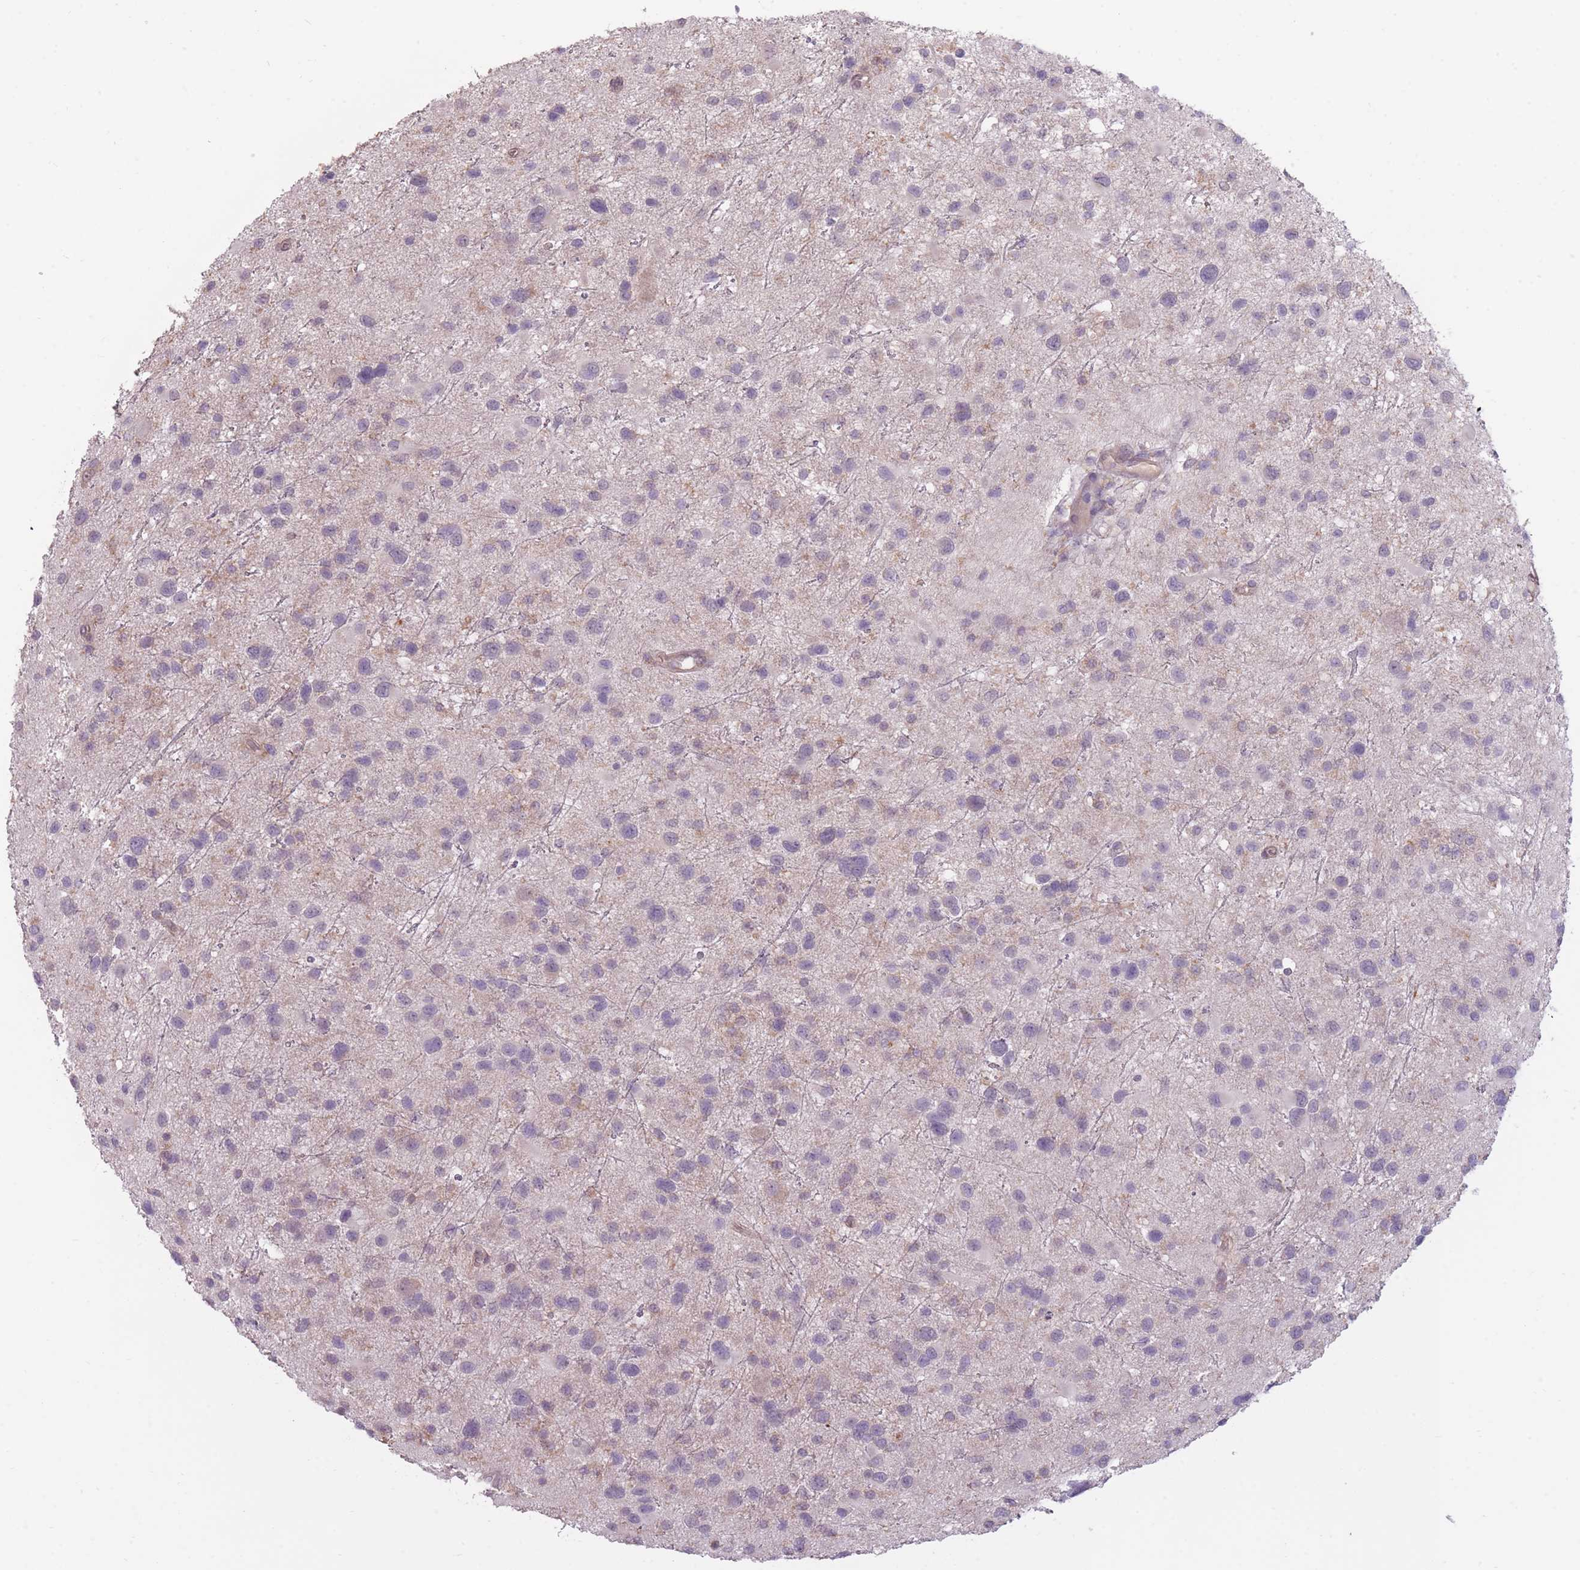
{"staining": {"intensity": "negative", "quantity": "none", "location": "none"}, "tissue": "glioma", "cell_type": "Tumor cells", "image_type": "cancer", "snomed": [{"axis": "morphology", "description": "Glioma, malignant, Low grade"}, {"axis": "topography", "description": "Brain"}], "caption": "An immunohistochemistry histopathology image of malignant glioma (low-grade) is shown. There is no staining in tumor cells of malignant glioma (low-grade).", "gene": "TET3", "patient": {"sex": "female", "age": 32}}